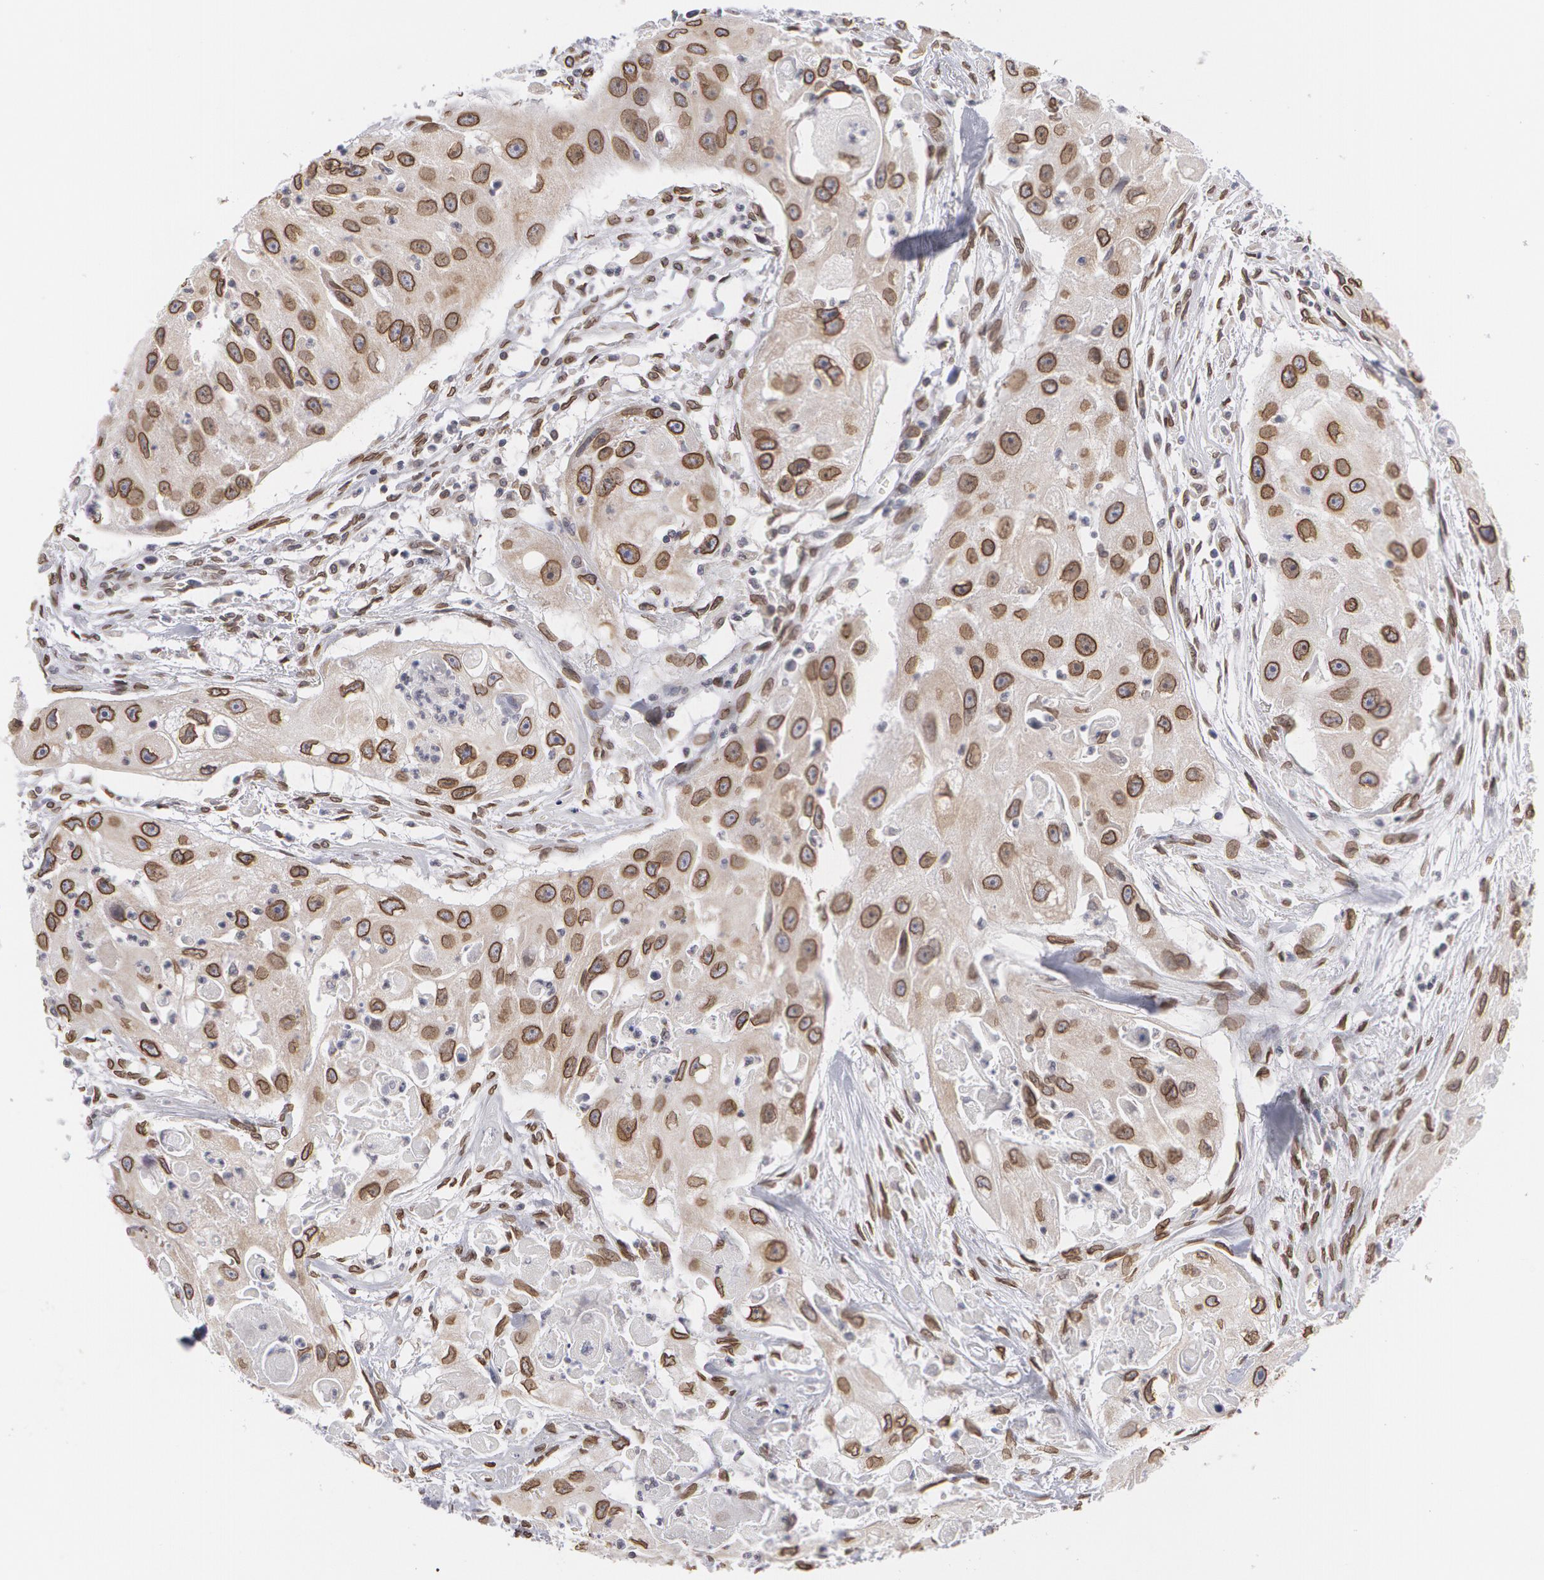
{"staining": {"intensity": "weak", "quantity": ">75%", "location": "nuclear"}, "tissue": "head and neck cancer", "cell_type": "Tumor cells", "image_type": "cancer", "snomed": [{"axis": "morphology", "description": "Squamous cell carcinoma, NOS"}, {"axis": "topography", "description": "Head-Neck"}], "caption": "Protein staining of head and neck cancer (squamous cell carcinoma) tissue displays weak nuclear positivity in about >75% of tumor cells.", "gene": "EMD", "patient": {"sex": "male", "age": 64}}